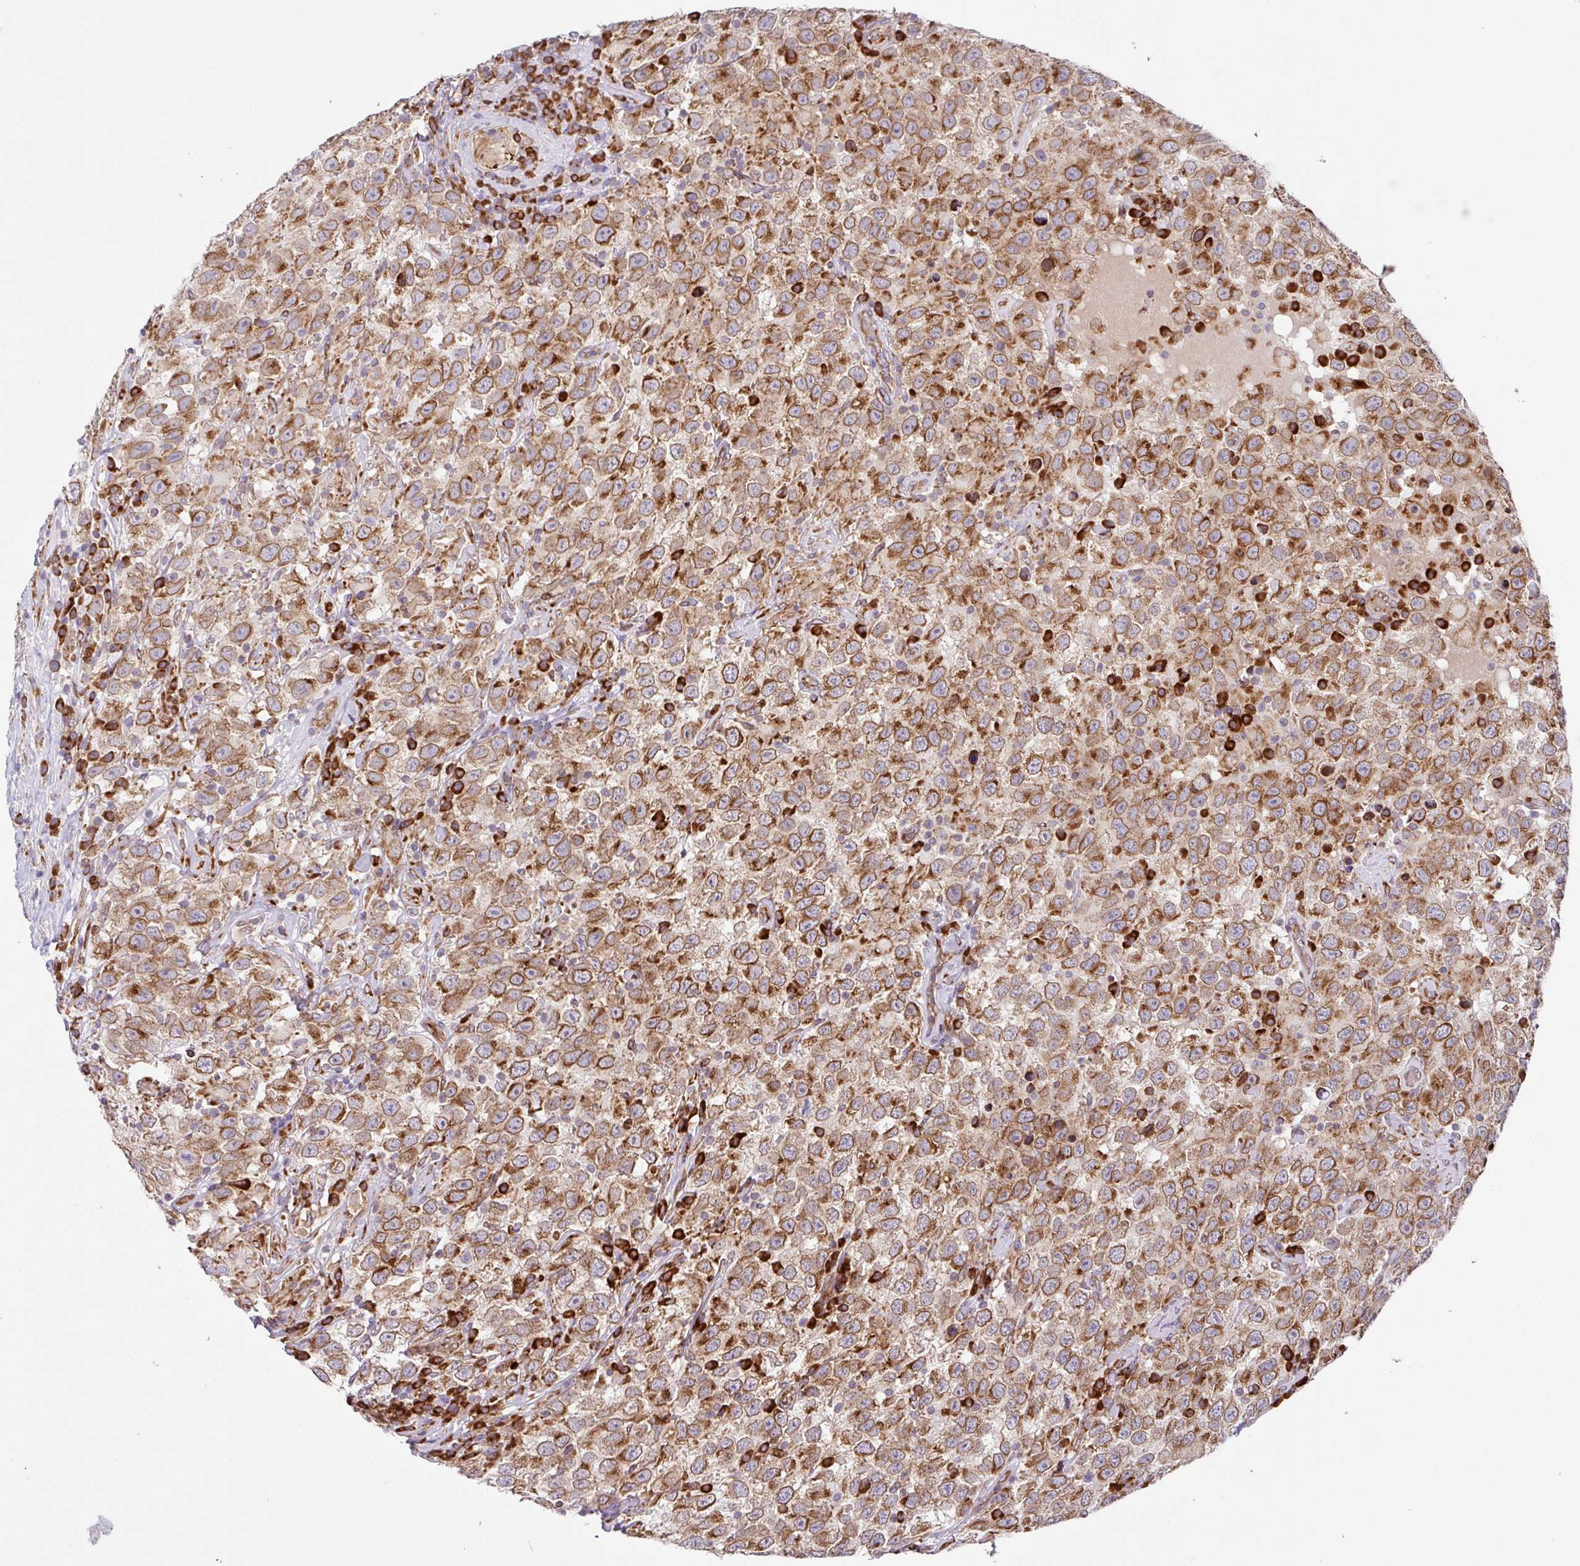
{"staining": {"intensity": "strong", "quantity": ">75%", "location": "cytoplasmic/membranous"}, "tissue": "testis cancer", "cell_type": "Tumor cells", "image_type": "cancer", "snomed": [{"axis": "morphology", "description": "Seminoma, NOS"}, {"axis": "topography", "description": "Testis"}], "caption": "Protein staining by immunohistochemistry (IHC) reveals strong cytoplasmic/membranous expression in approximately >75% of tumor cells in testis cancer (seminoma).", "gene": "SLC39A7", "patient": {"sex": "male", "age": 41}}